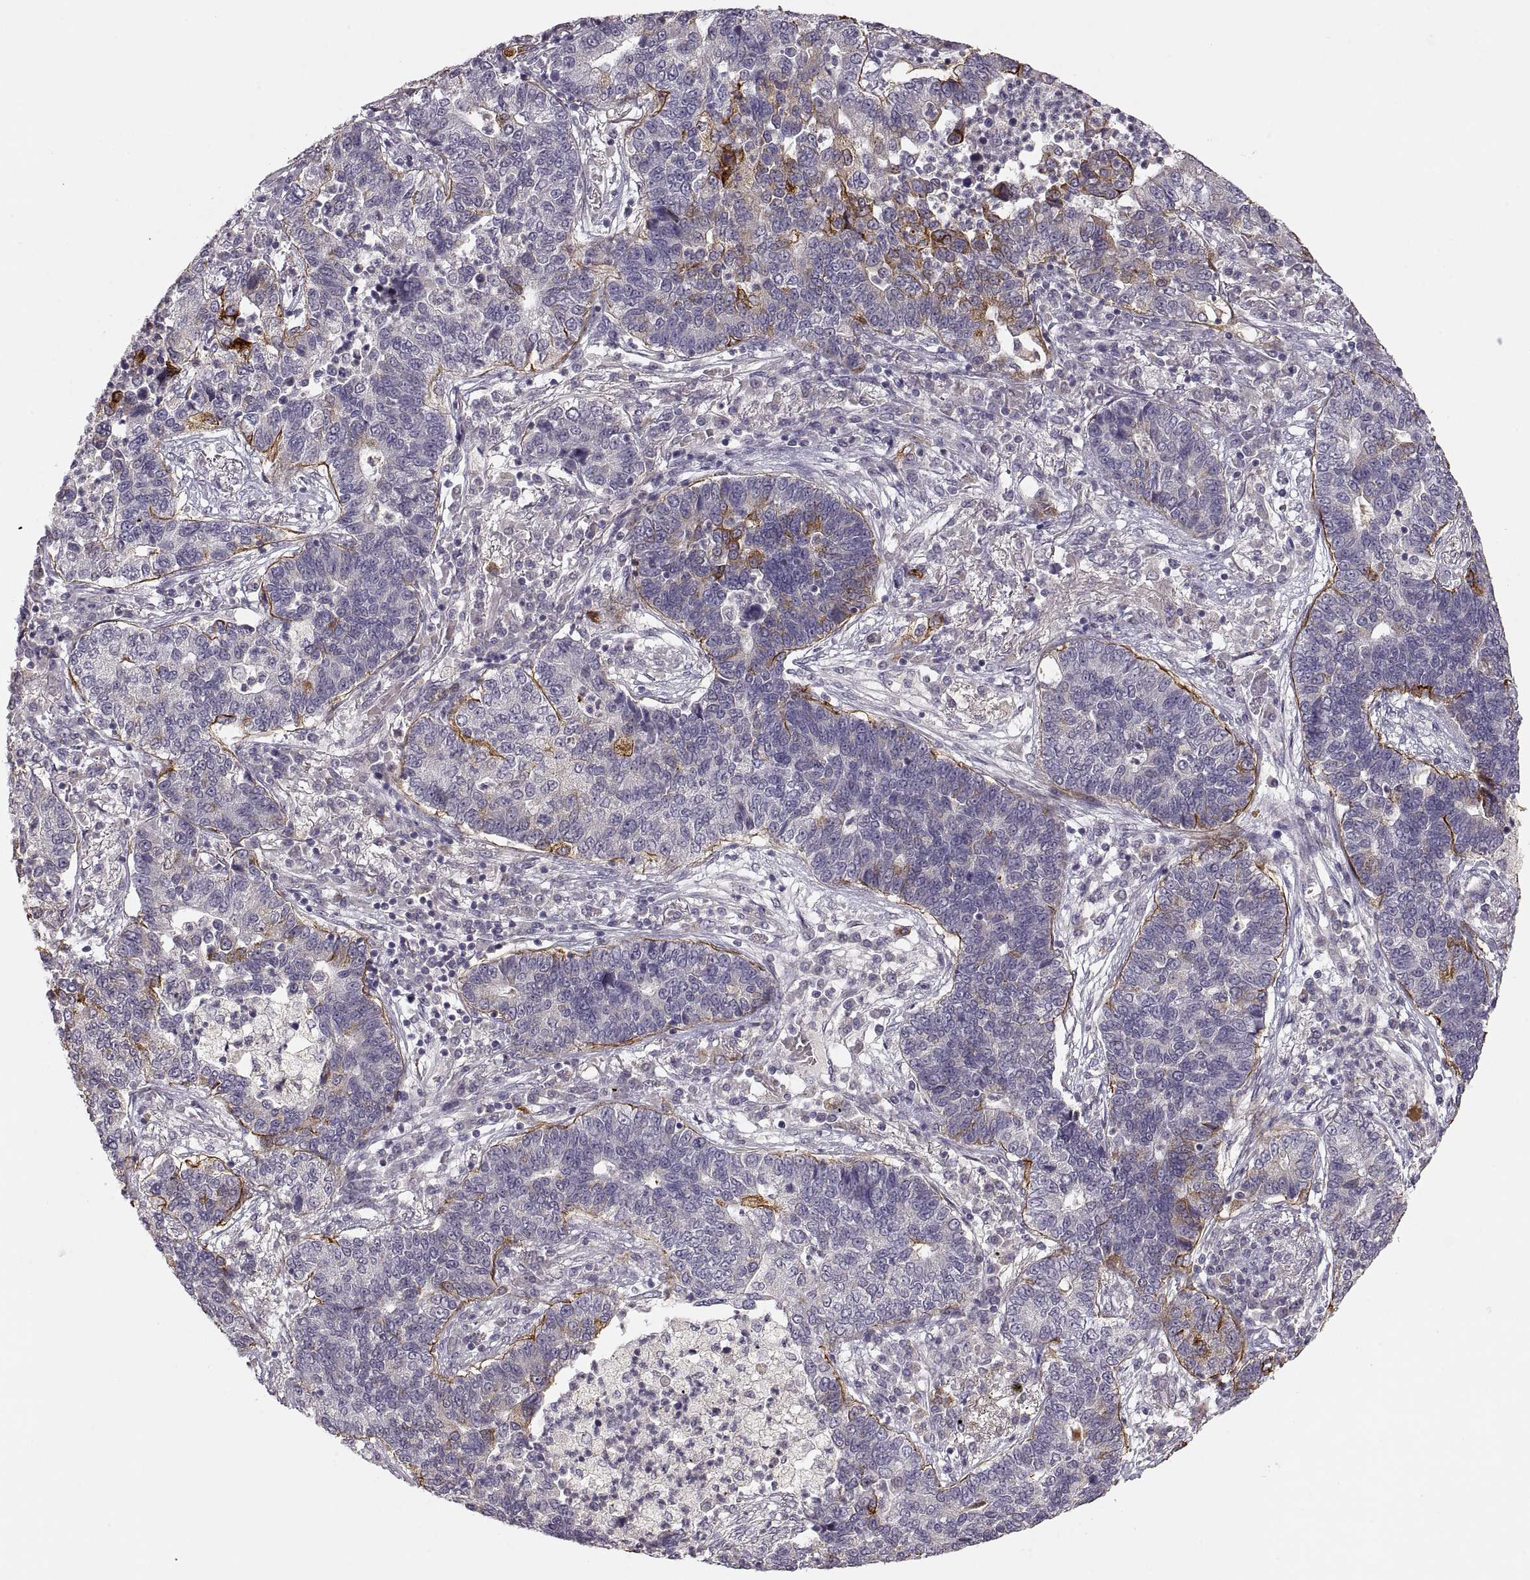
{"staining": {"intensity": "strong", "quantity": "<25%", "location": "cytoplasmic/membranous"}, "tissue": "lung cancer", "cell_type": "Tumor cells", "image_type": "cancer", "snomed": [{"axis": "morphology", "description": "Adenocarcinoma, NOS"}, {"axis": "topography", "description": "Lung"}], "caption": "Lung cancer stained with IHC shows strong cytoplasmic/membranous staining in approximately <25% of tumor cells.", "gene": "LAMC2", "patient": {"sex": "female", "age": 57}}